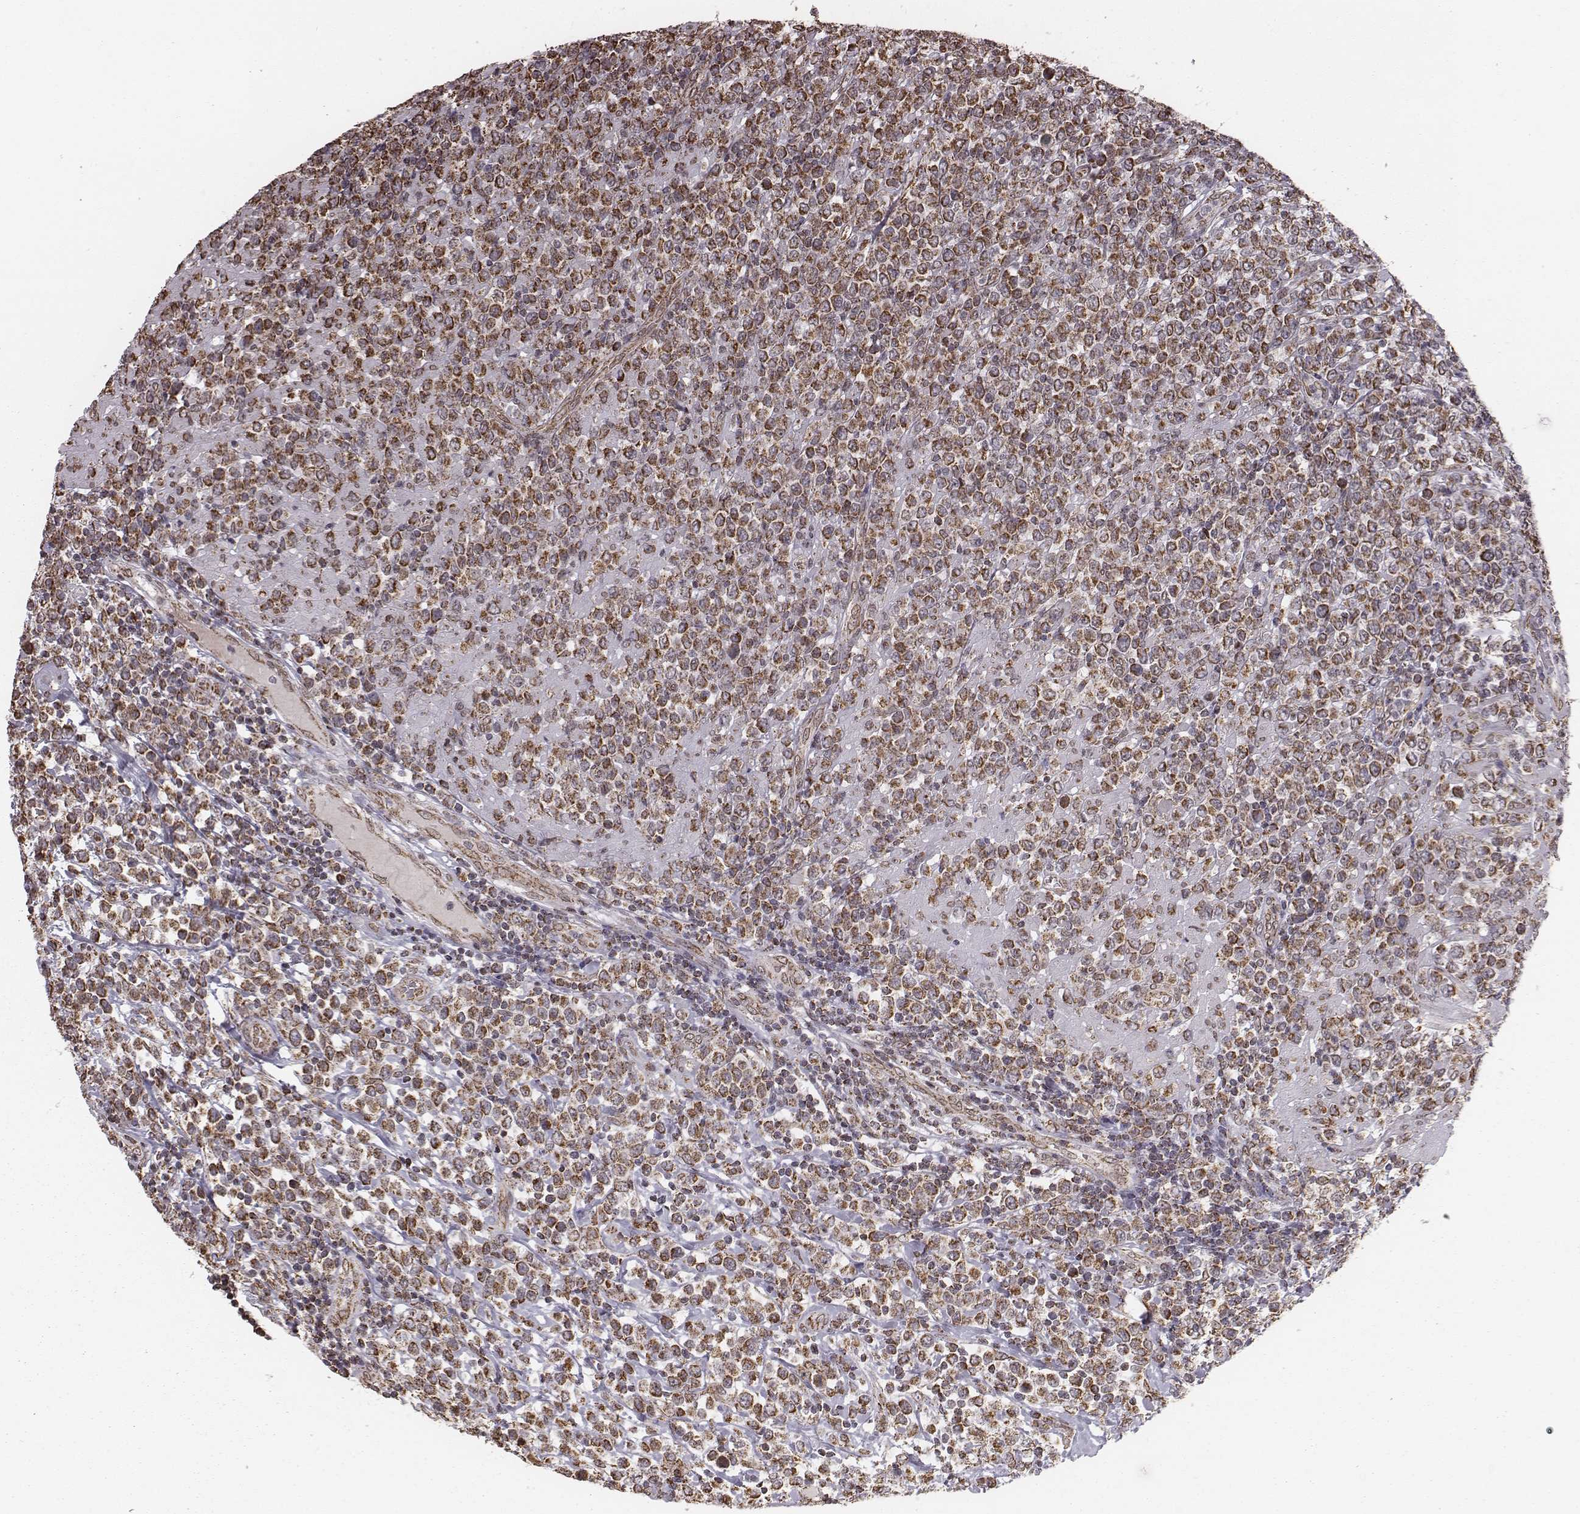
{"staining": {"intensity": "moderate", "quantity": ">75%", "location": "cytoplasmic/membranous"}, "tissue": "lymphoma", "cell_type": "Tumor cells", "image_type": "cancer", "snomed": [{"axis": "morphology", "description": "Malignant lymphoma, non-Hodgkin's type, High grade"}, {"axis": "topography", "description": "Soft tissue"}], "caption": "Protein staining of malignant lymphoma, non-Hodgkin's type (high-grade) tissue displays moderate cytoplasmic/membranous staining in approximately >75% of tumor cells. The protein is shown in brown color, while the nuclei are stained blue.", "gene": "ACOT2", "patient": {"sex": "female", "age": 56}}